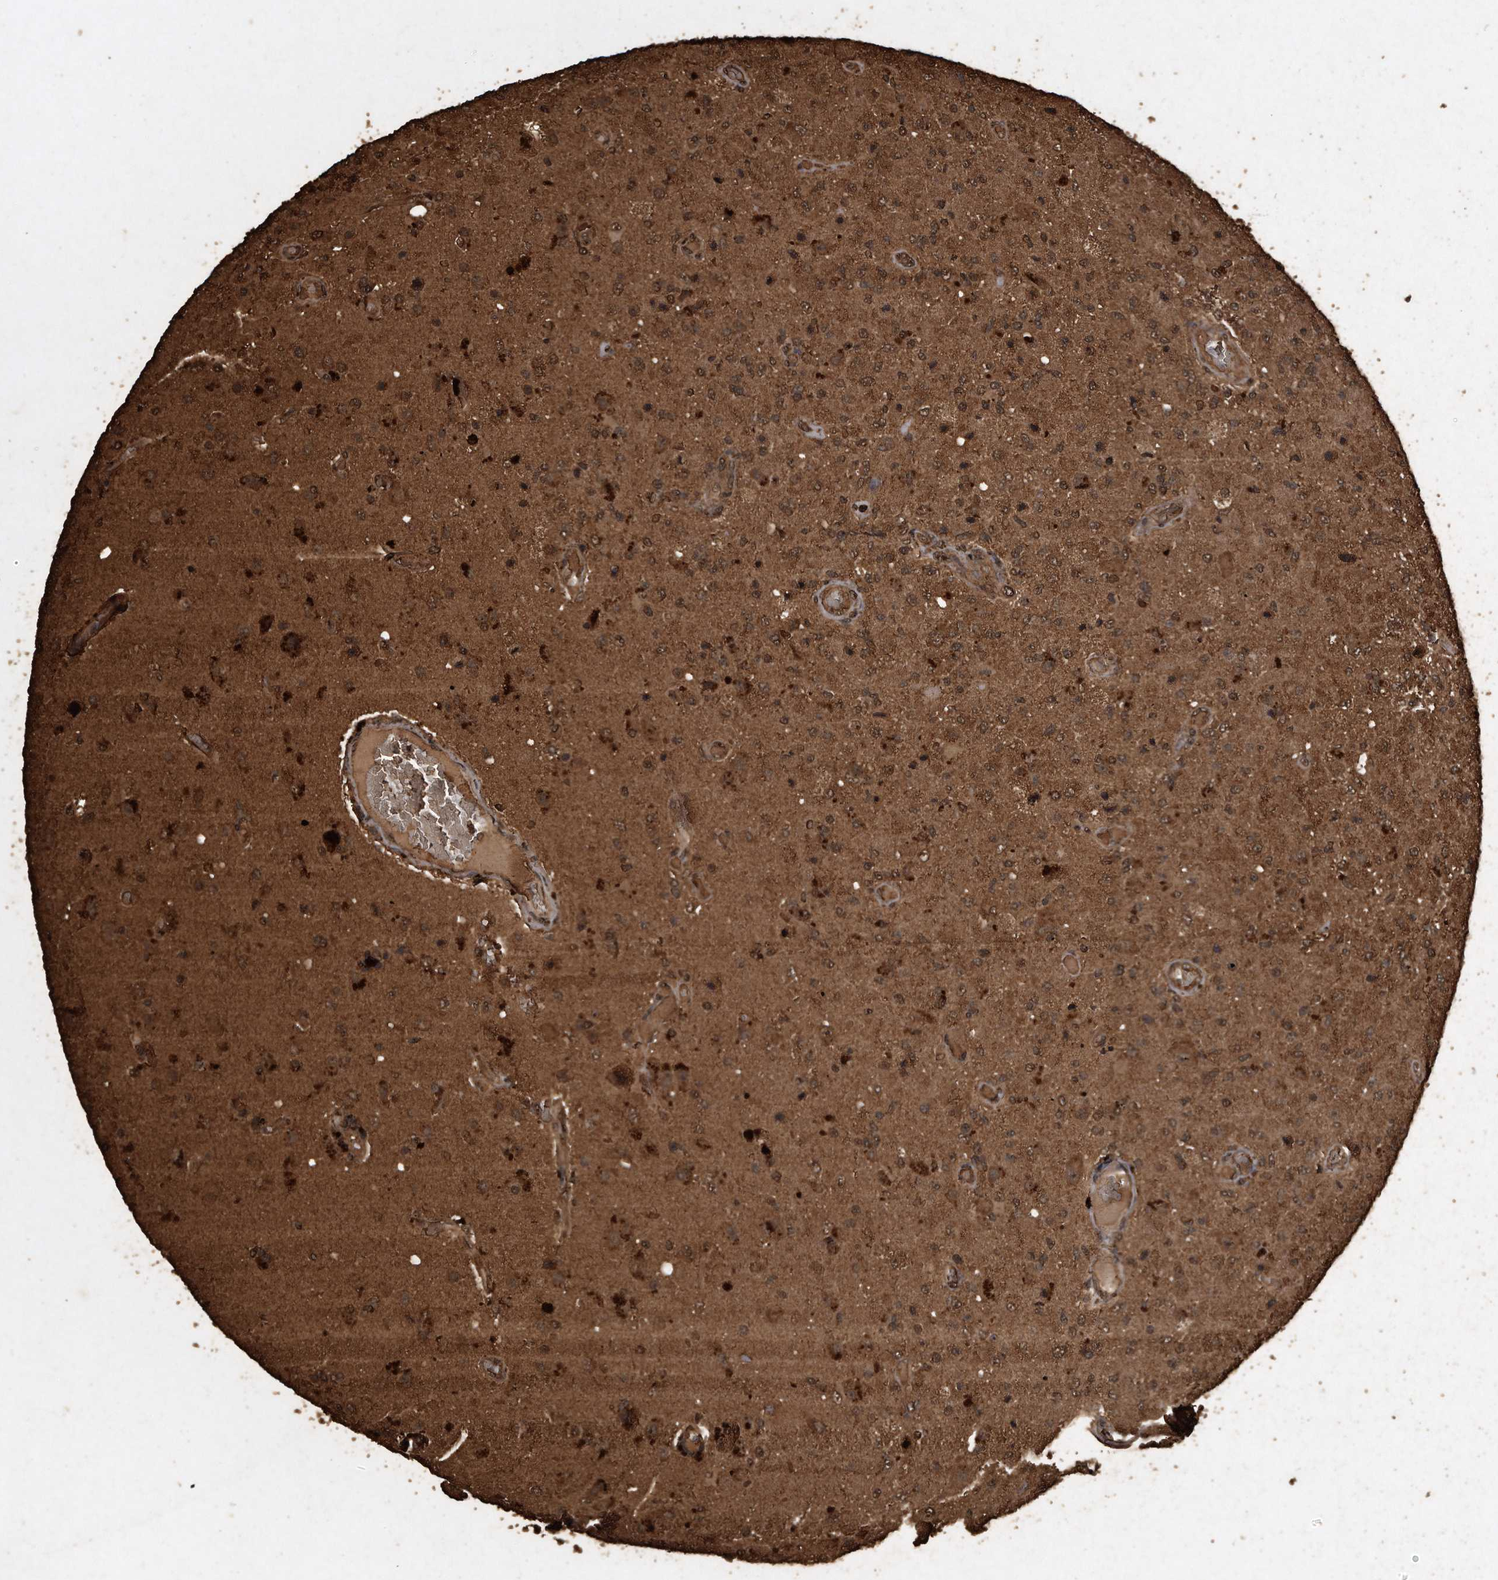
{"staining": {"intensity": "moderate", "quantity": ">75%", "location": "cytoplasmic/membranous,nuclear"}, "tissue": "glioma", "cell_type": "Tumor cells", "image_type": "cancer", "snomed": [{"axis": "morphology", "description": "Normal tissue, NOS"}, {"axis": "morphology", "description": "Glioma, malignant, High grade"}, {"axis": "topography", "description": "Cerebral cortex"}], "caption": "Protein expression analysis of human glioma reveals moderate cytoplasmic/membranous and nuclear expression in about >75% of tumor cells. The staining was performed using DAB to visualize the protein expression in brown, while the nuclei were stained in blue with hematoxylin (Magnification: 20x).", "gene": "CFLAR", "patient": {"sex": "male", "age": 77}}